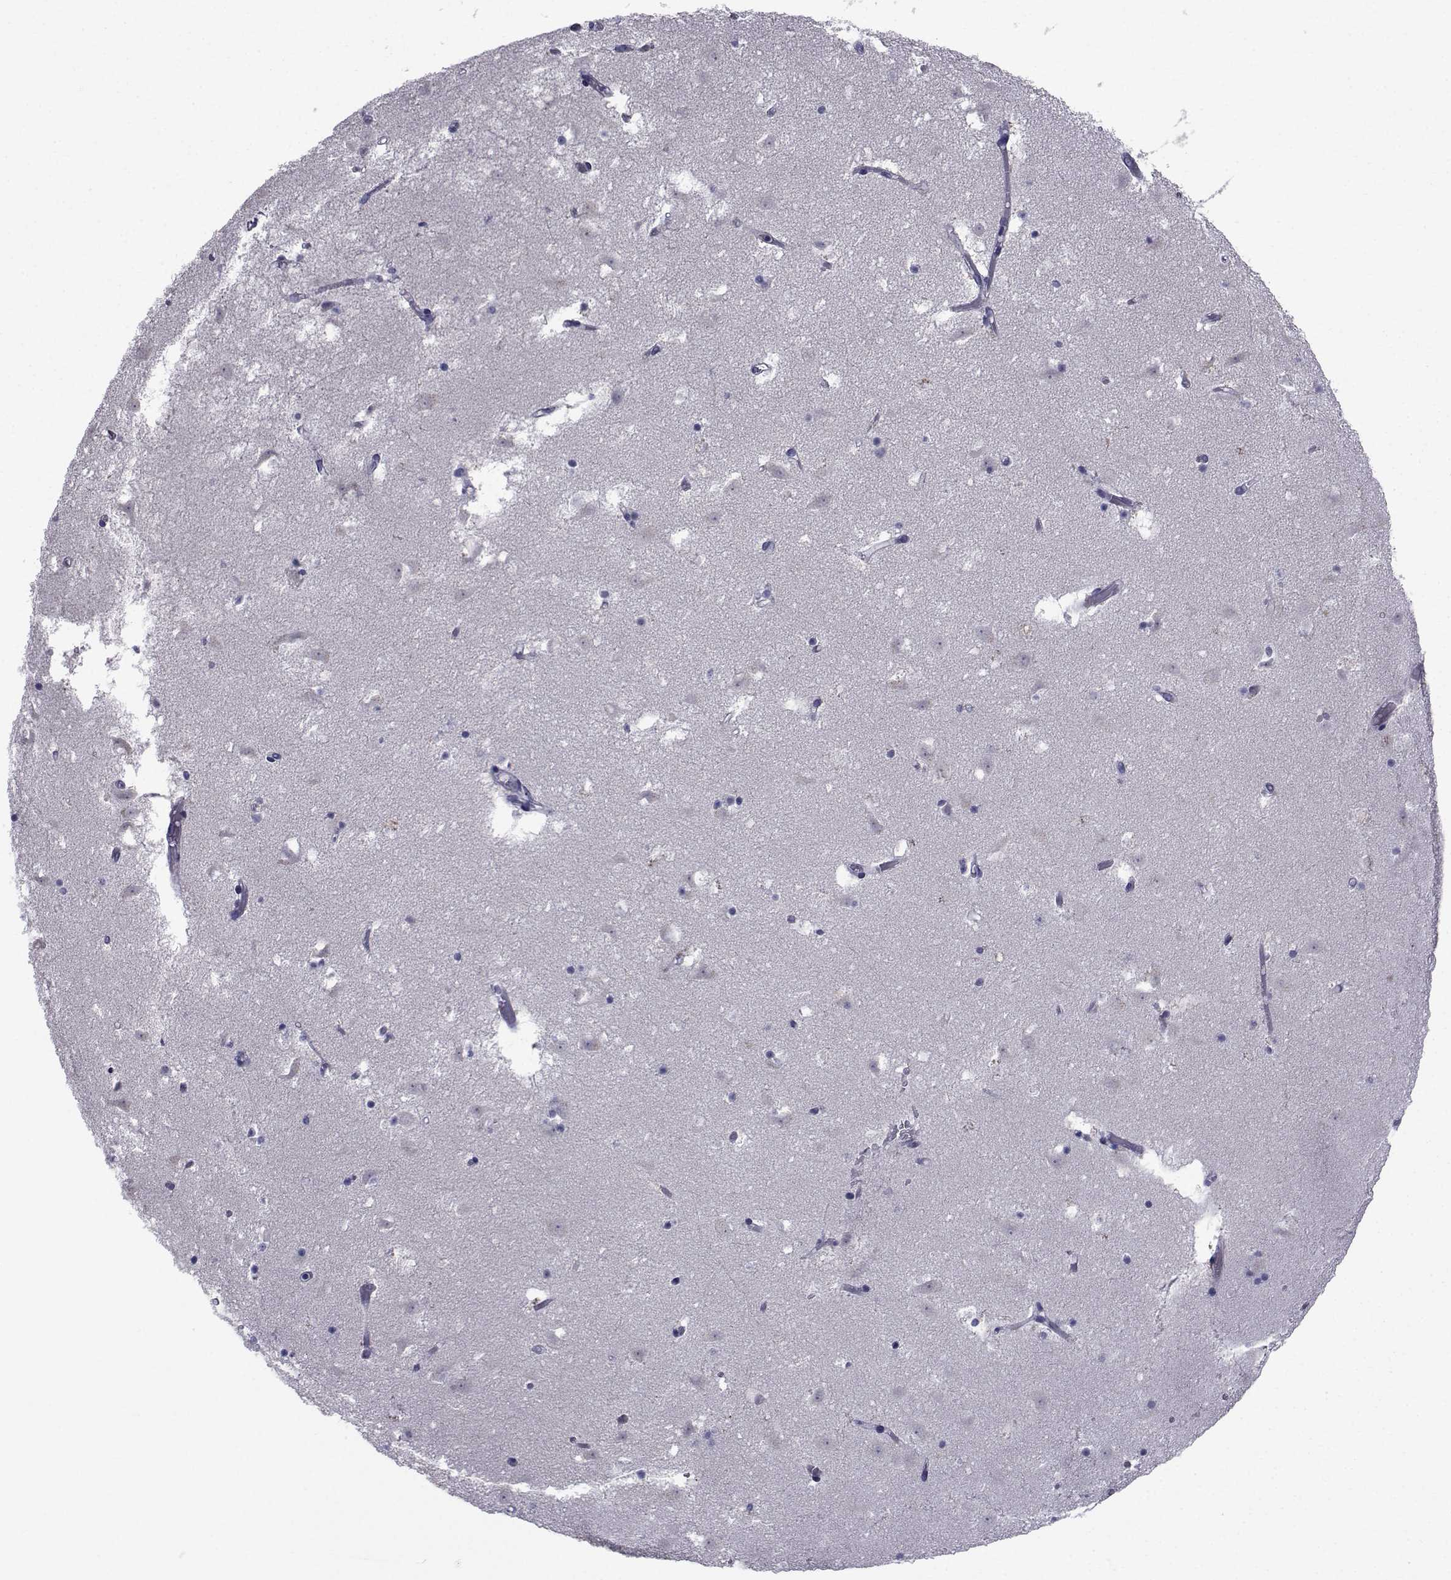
{"staining": {"intensity": "negative", "quantity": "none", "location": "none"}, "tissue": "caudate", "cell_type": "Glial cells", "image_type": "normal", "snomed": [{"axis": "morphology", "description": "Normal tissue, NOS"}, {"axis": "topography", "description": "Lateral ventricle wall"}], "caption": "Caudate stained for a protein using immunohistochemistry demonstrates no staining glial cells.", "gene": "CHRNA1", "patient": {"sex": "female", "age": 42}}